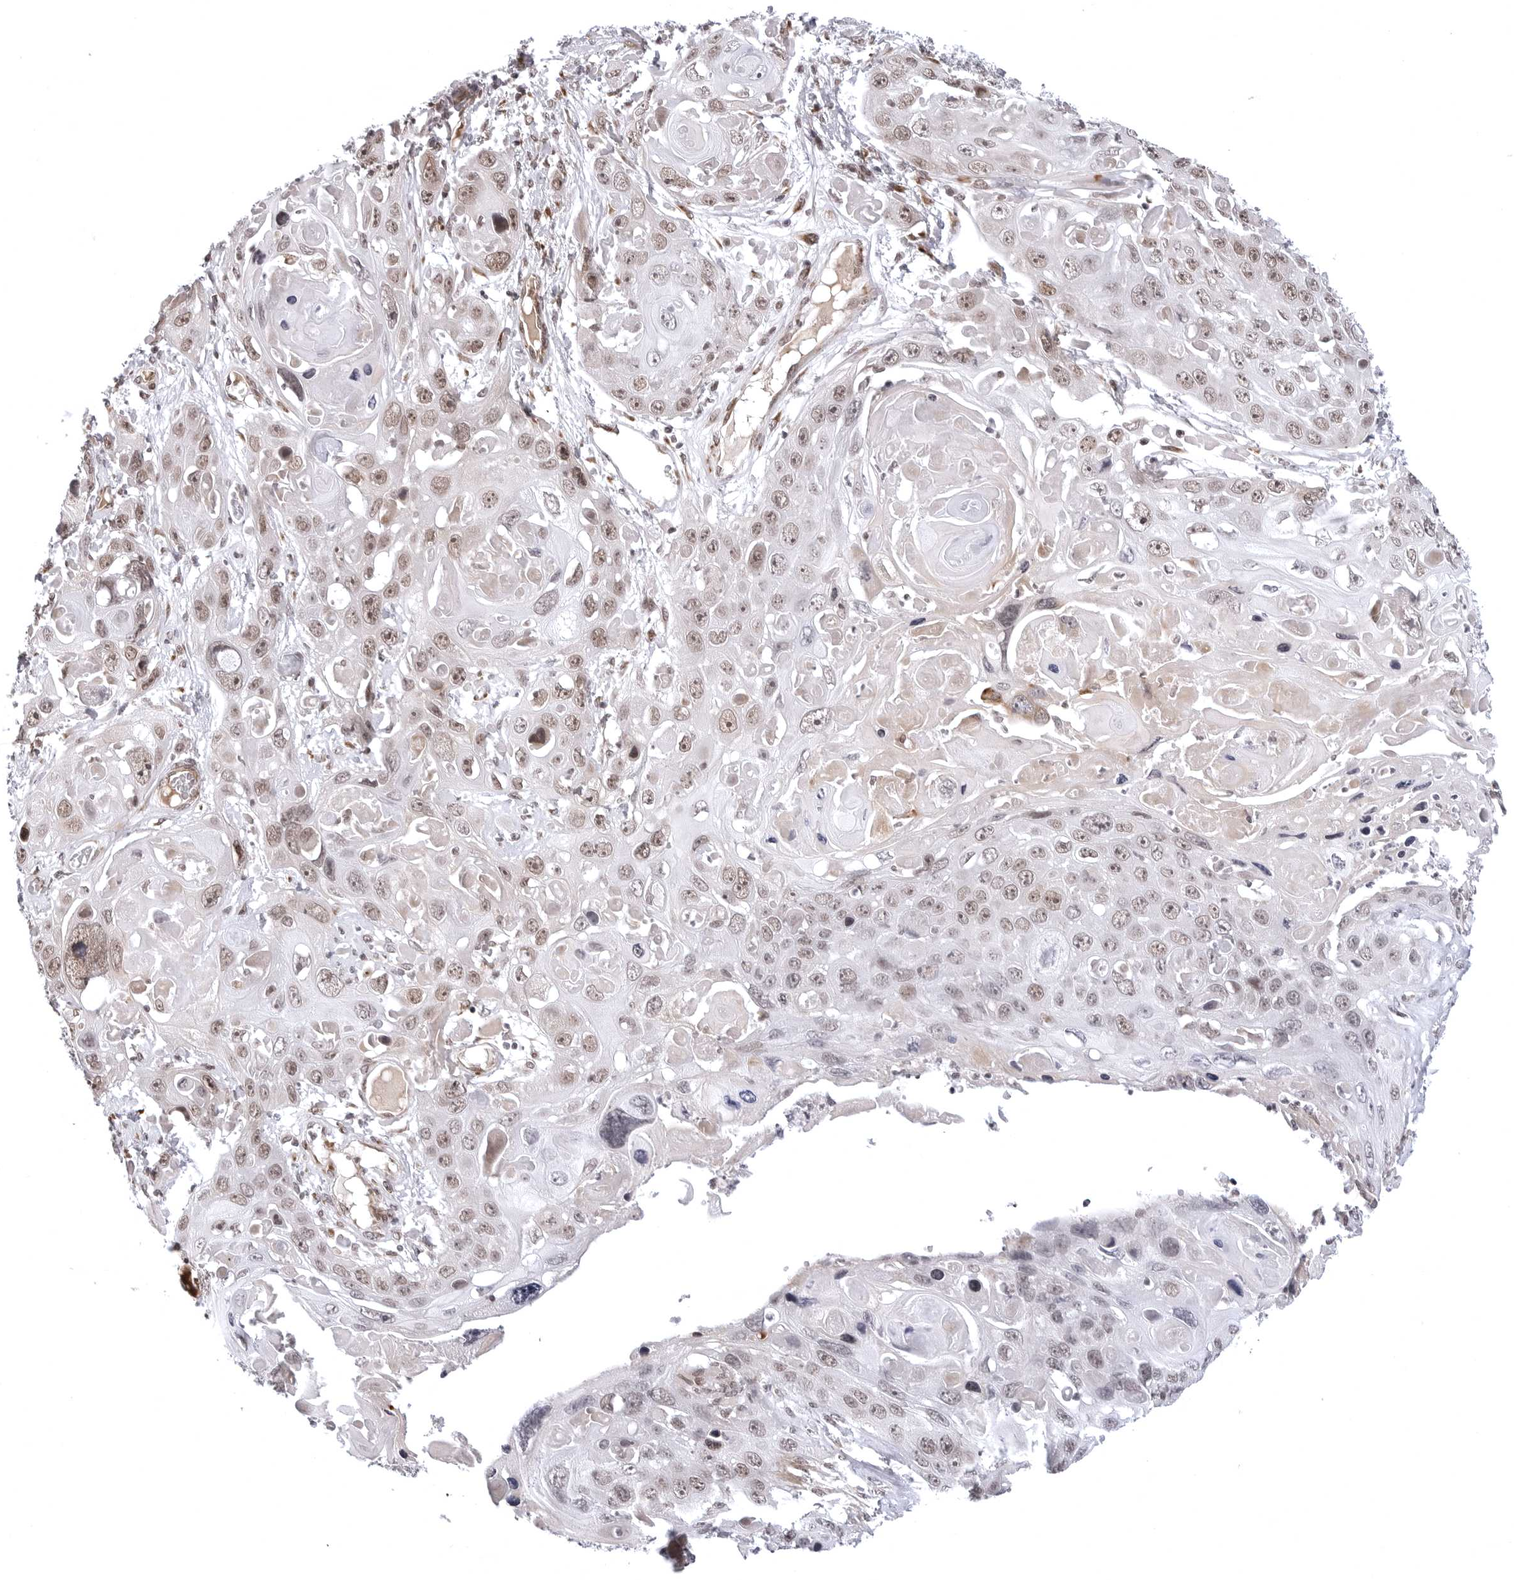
{"staining": {"intensity": "moderate", "quantity": ">75%", "location": "nuclear"}, "tissue": "skin cancer", "cell_type": "Tumor cells", "image_type": "cancer", "snomed": [{"axis": "morphology", "description": "Squamous cell carcinoma, NOS"}, {"axis": "topography", "description": "Skin"}], "caption": "A micrograph of squamous cell carcinoma (skin) stained for a protein reveals moderate nuclear brown staining in tumor cells.", "gene": "PHF3", "patient": {"sex": "male", "age": 55}}